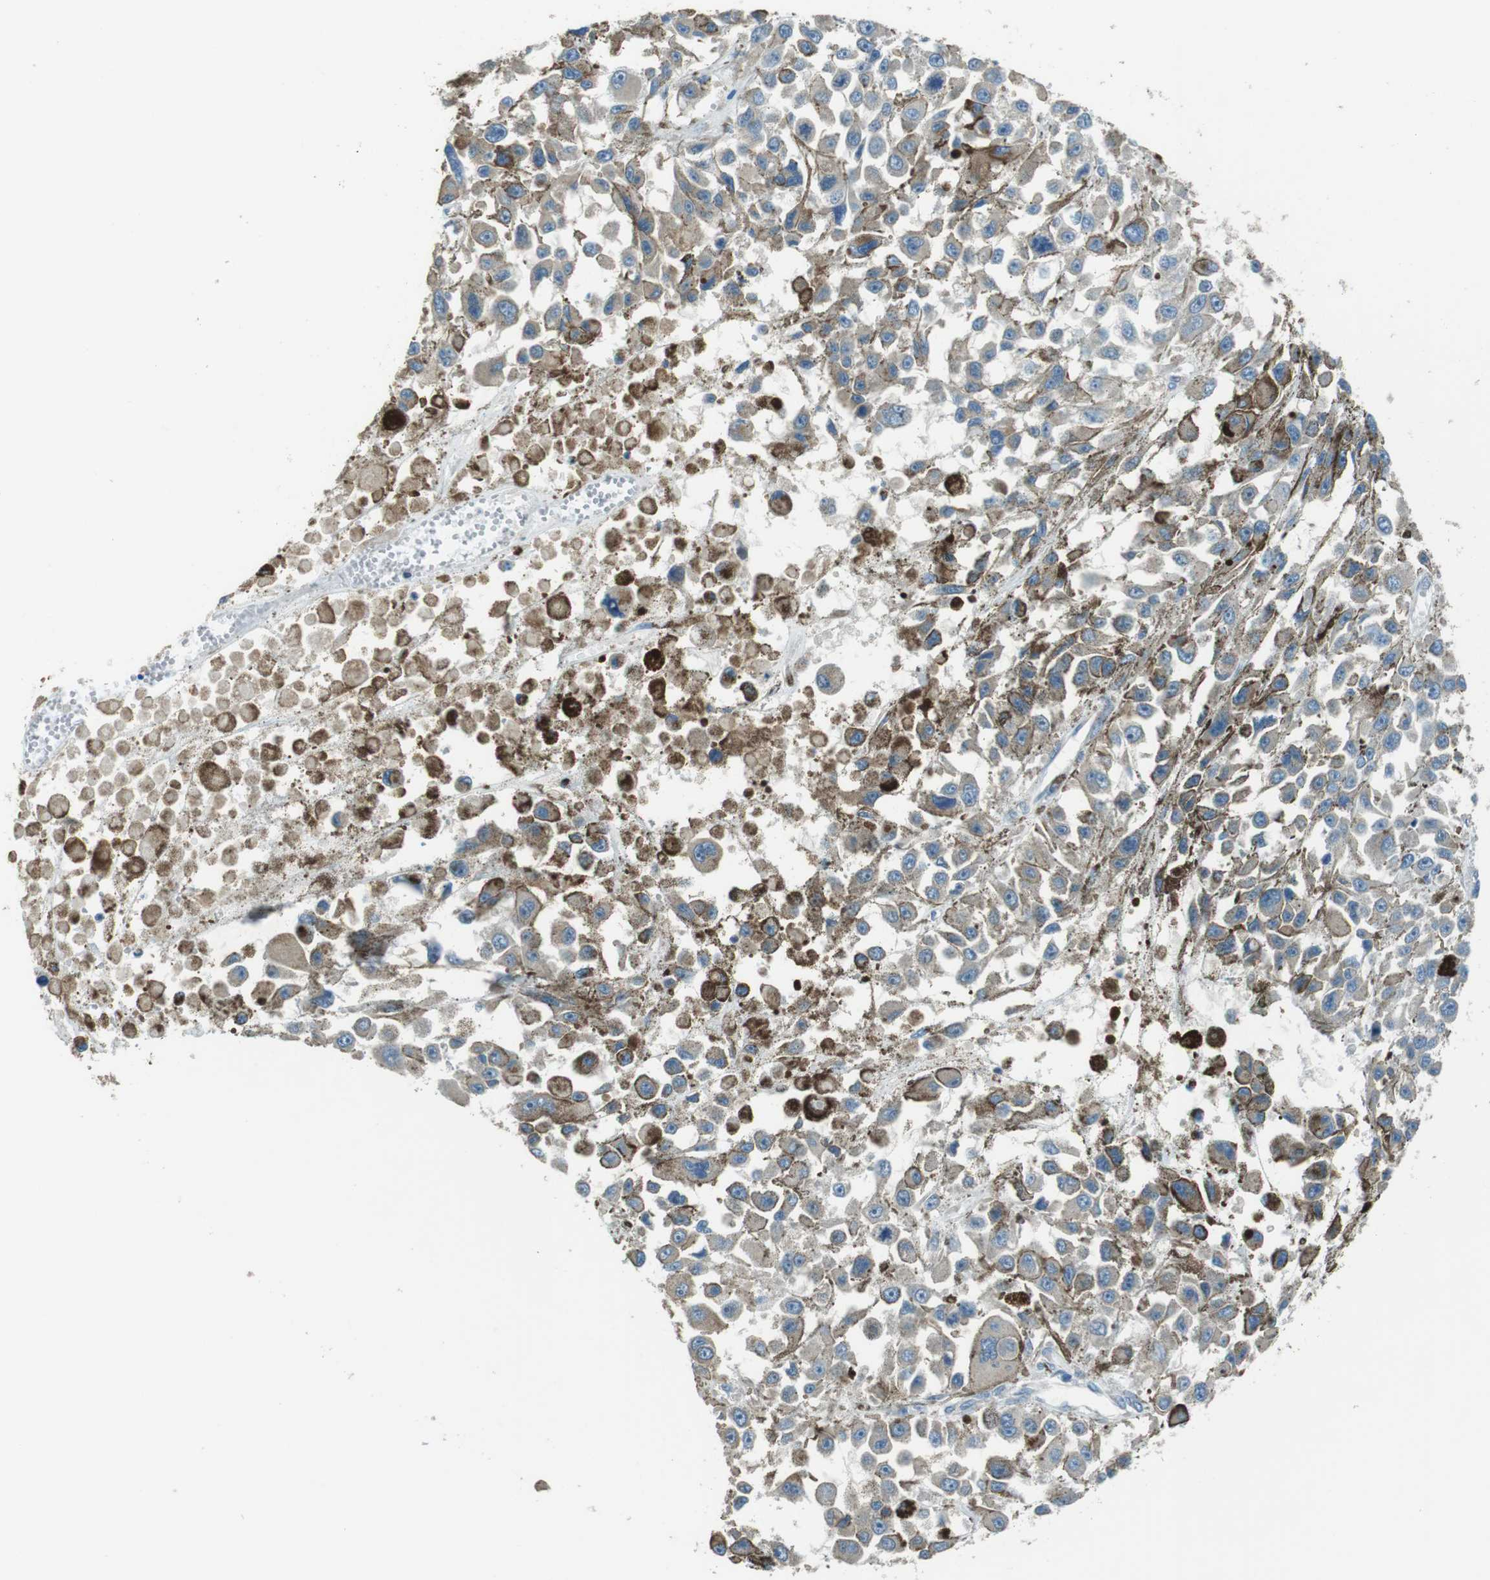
{"staining": {"intensity": "negative", "quantity": "none", "location": "none"}, "tissue": "melanoma", "cell_type": "Tumor cells", "image_type": "cancer", "snomed": [{"axis": "morphology", "description": "Malignant melanoma, Metastatic site"}, {"axis": "topography", "description": "Lymph node"}], "caption": "IHC histopathology image of malignant melanoma (metastatic site) stained for a protein (brown), which displays no expression in tumor cells.", "gene": "MFAP3", "patient": {"sex": "male", "age": 59}}